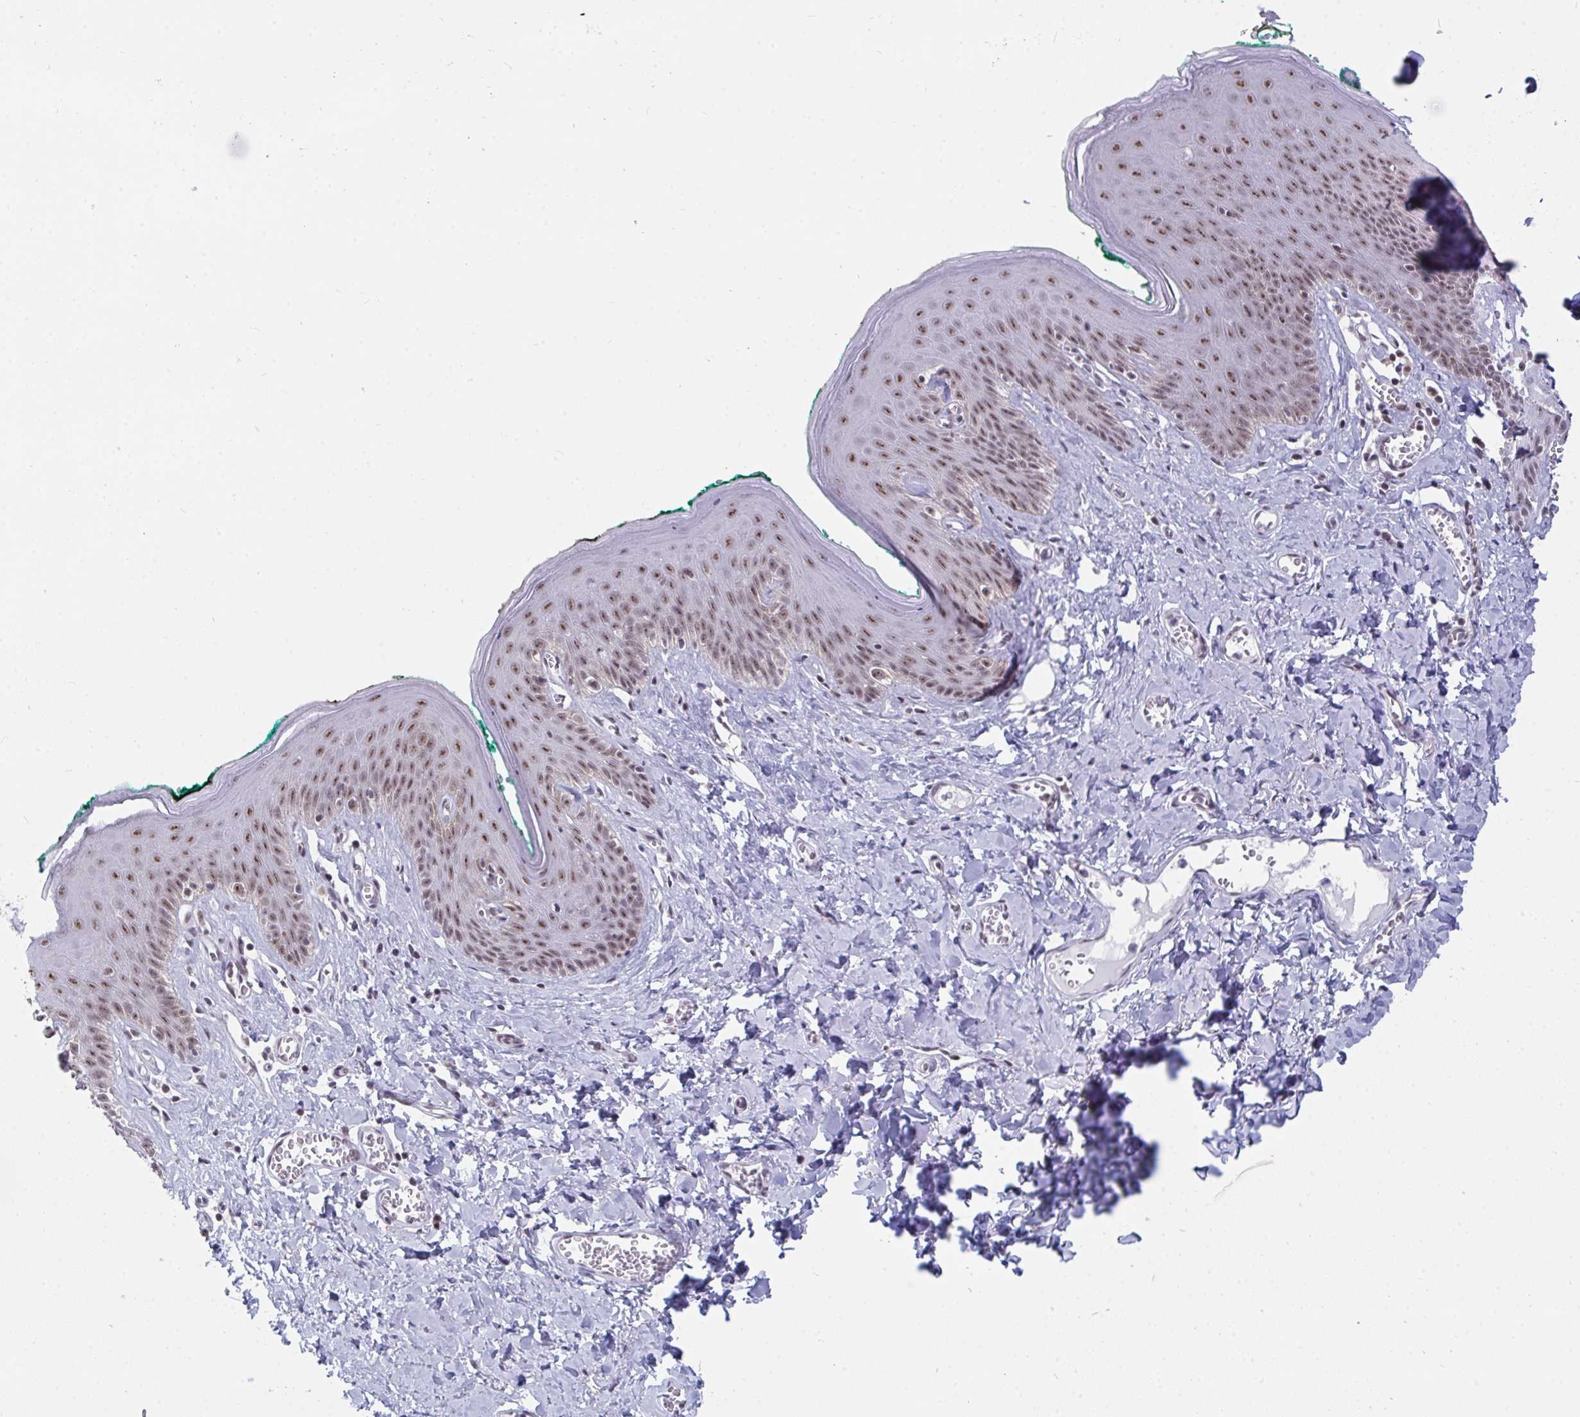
{"staining": {"intensity": "moderate", "quantity": ">75%", "location": "nuclear"}, "tissue": "skin", "cell_type": "Epidermal cells", "image_type": "normal", "snomed": [{"axis": "morphology", "description": "Normal tissue, NOS"}, {"axis": "topography", "description": "Vulva"}, {"axis": "topography", "description": "Peripheral nerve tissue"}], "caption": "Epidermal cells show medium levels of moderate nuclear positivity in approximately >75% of cells in benign human skin.", "gene": "PRR14", "patient": {"sex": "female", "age": 66}}